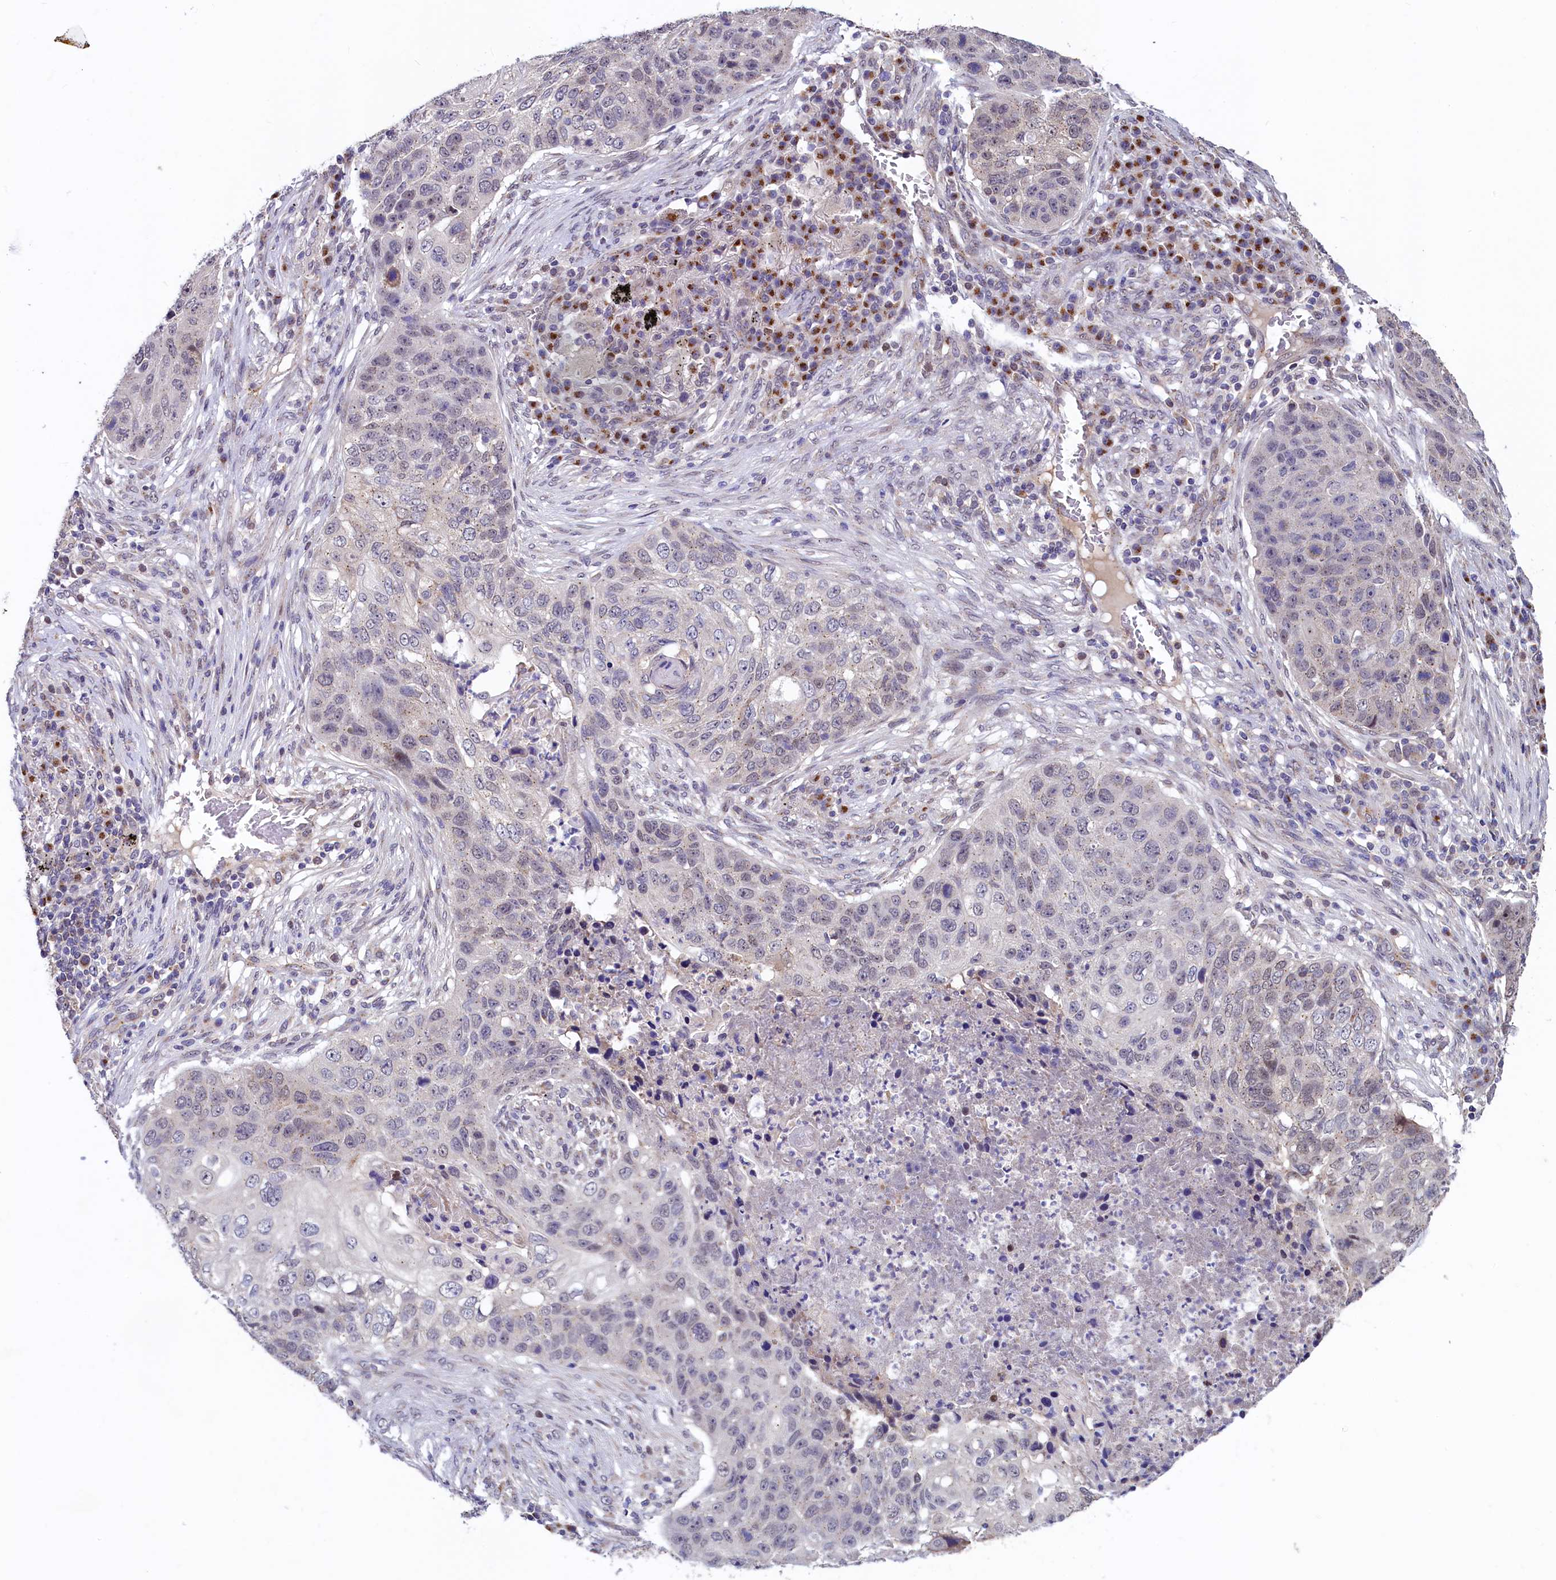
{"staining": {"intensity": "negative", "quantity": "none", "location": "none"}, "tissue": "lung cancer", "cell_type": "Tumor cells", "image_type": "cancer", "snomed": [{"axis": "morphology", "description": "Squamous cell carcinoma, NOS"}, {"axis": "topography", "description": "Lung"}], "caption": "This image is of lung cancer (squamous cell carcinoma) stained with IHC to label a protein in brown with the nuclei are counter-stained blue. There is no positivity in tumor cells.", "gene": "SEC24C", "patient": {"sex": "female", "age": 63}}